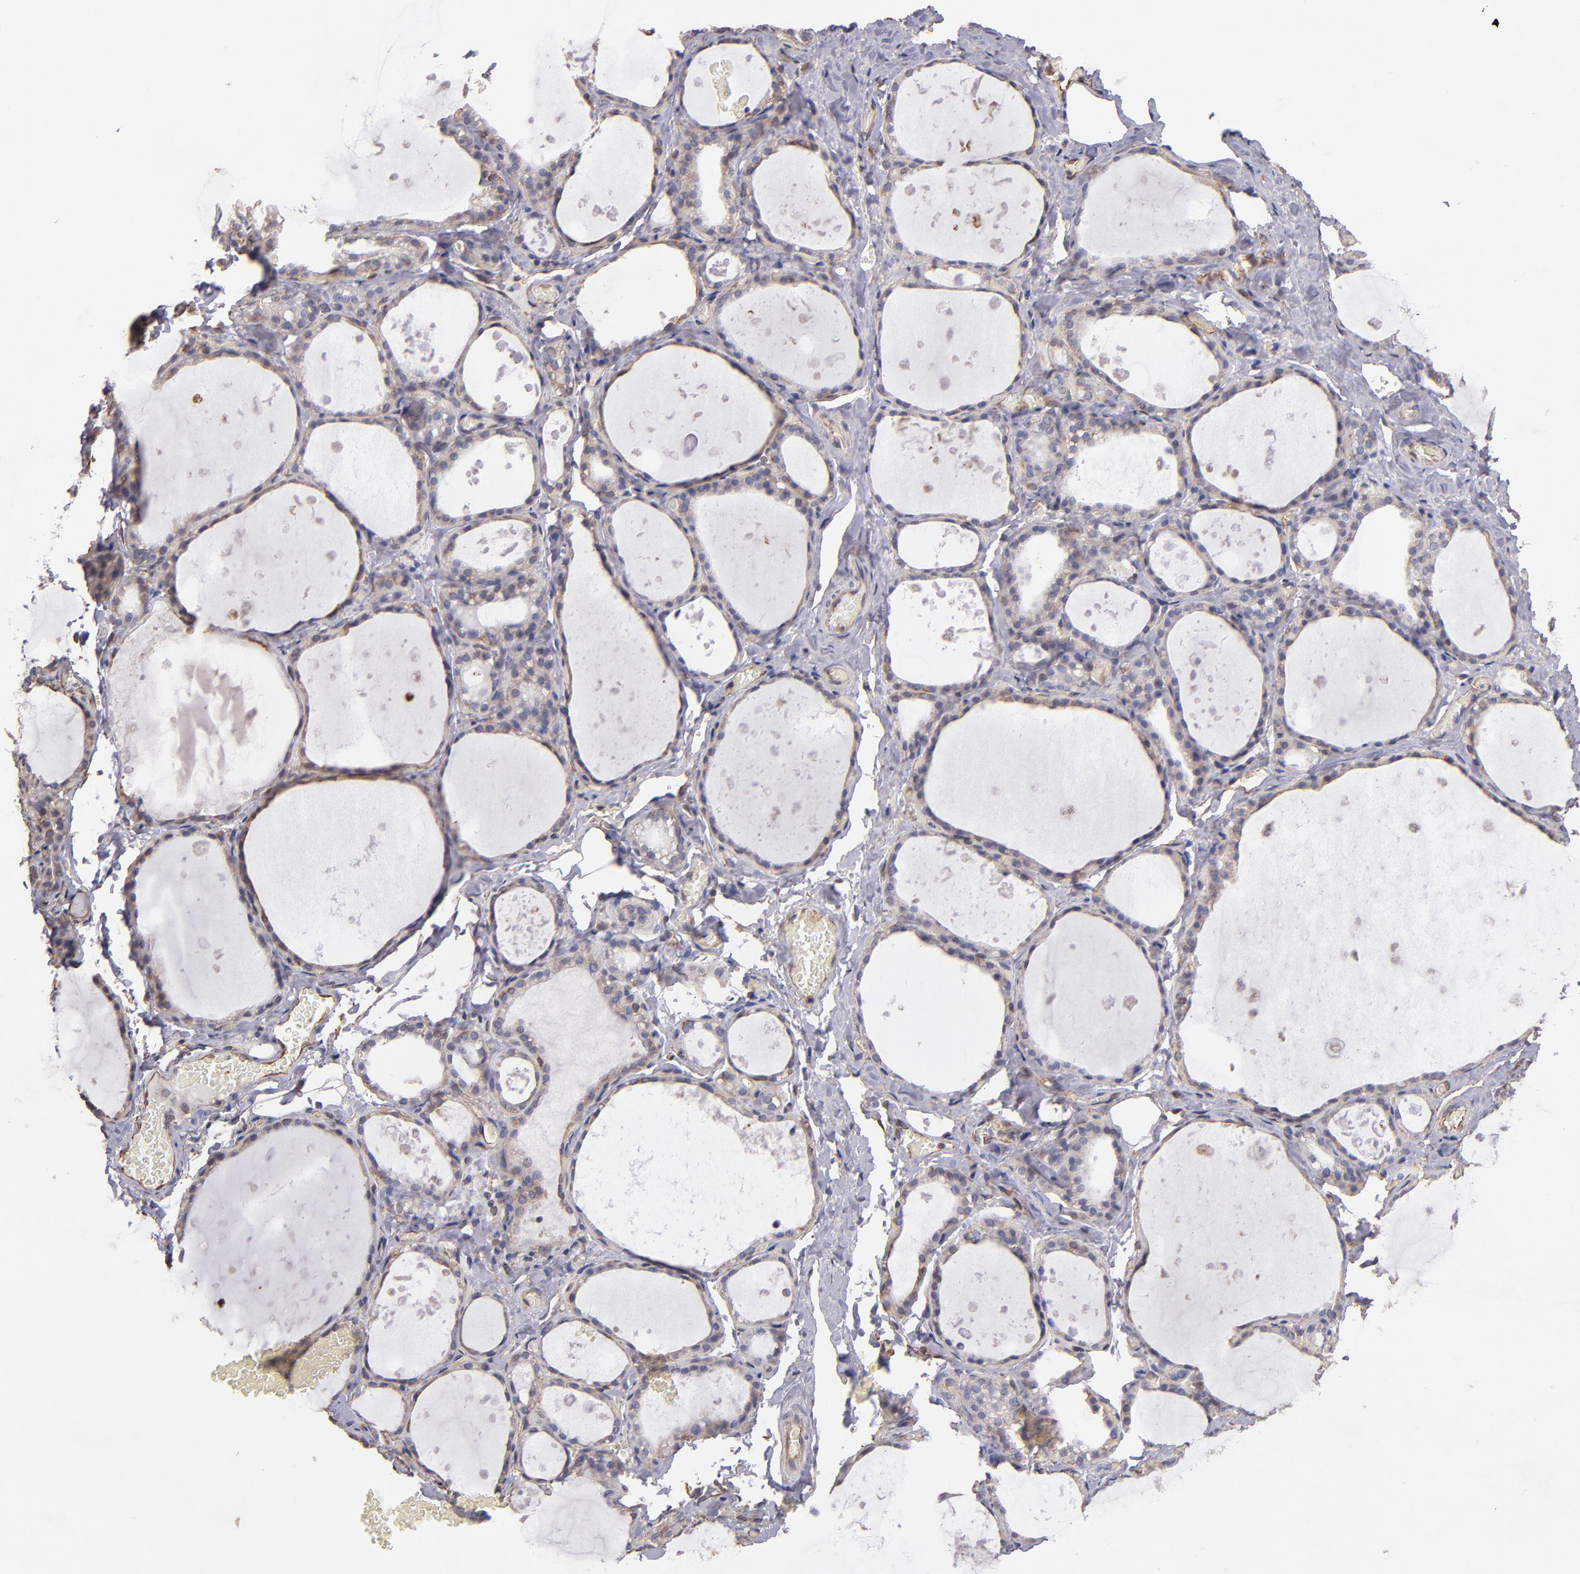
{"staining": {"intensity": "weak", "quantity": "<25%", "location": "cytoplasmic/membranous"}, "tissue": "thyroid gland", "cell_type": "Glandular cells", "image_type": "normal", "snomed": [{"axis": "morphology", "description": "Normal tissue, NOS"}, {"axis": "topography", "description": "Thyroid gland"}], "caption": "Immunohistochemistry photomicrograph of unremarkable thyroid gland: thyroid gland stained with DAB shows no significant protein positivity in glandular cells.", "gene": "ABCC1", "patient": {"sex": "male", "age": 61}}